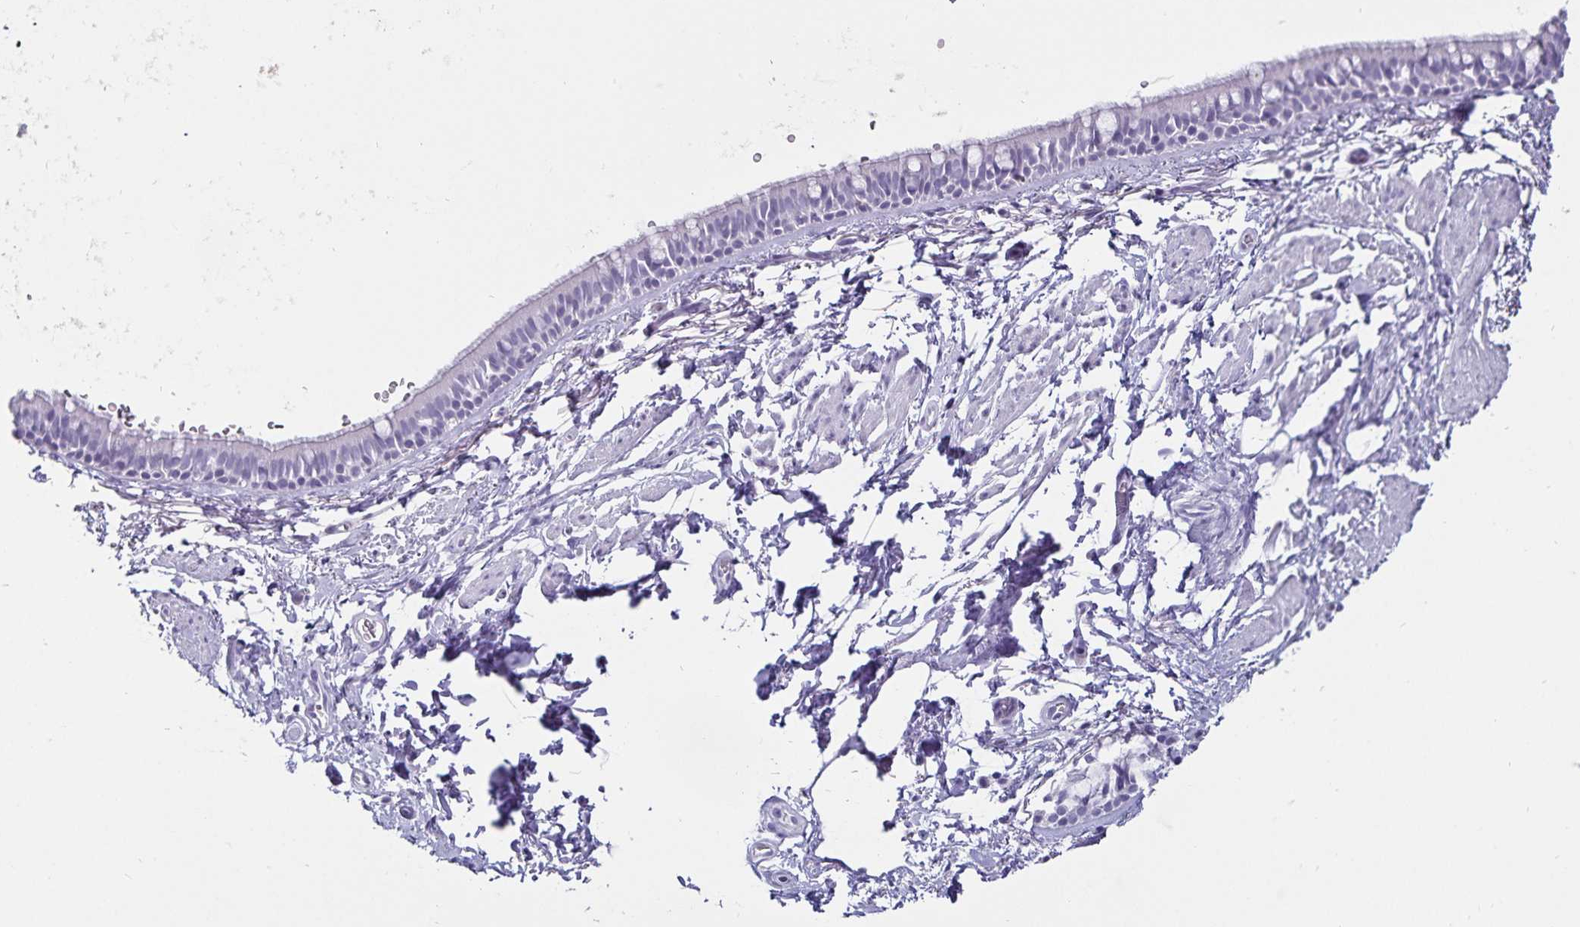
{"staining": {"intensity": "negative", "quantity": "none", "location": "none"}, "tissue": "bronchus", "cell_type": "Respiratory epithelial cells", "image_type": "normal", "snomed": [{"axis": "morphology", "description": "Normal tissue, NOS"}, {"axis": "topography", "description": "Lymph node"}, {"axis": "topography", "description": "Cartilage tissue"}, {"axis": "topography", "description": "Bronchus"}], "caption": "Bronchus was stained to show a protein in brown. There is no significant staining in respiratory epithelial cells. Nuclei are stained in blue.", "gene": "DEFA6", "patient": {"sex": "female", "age": 70}}